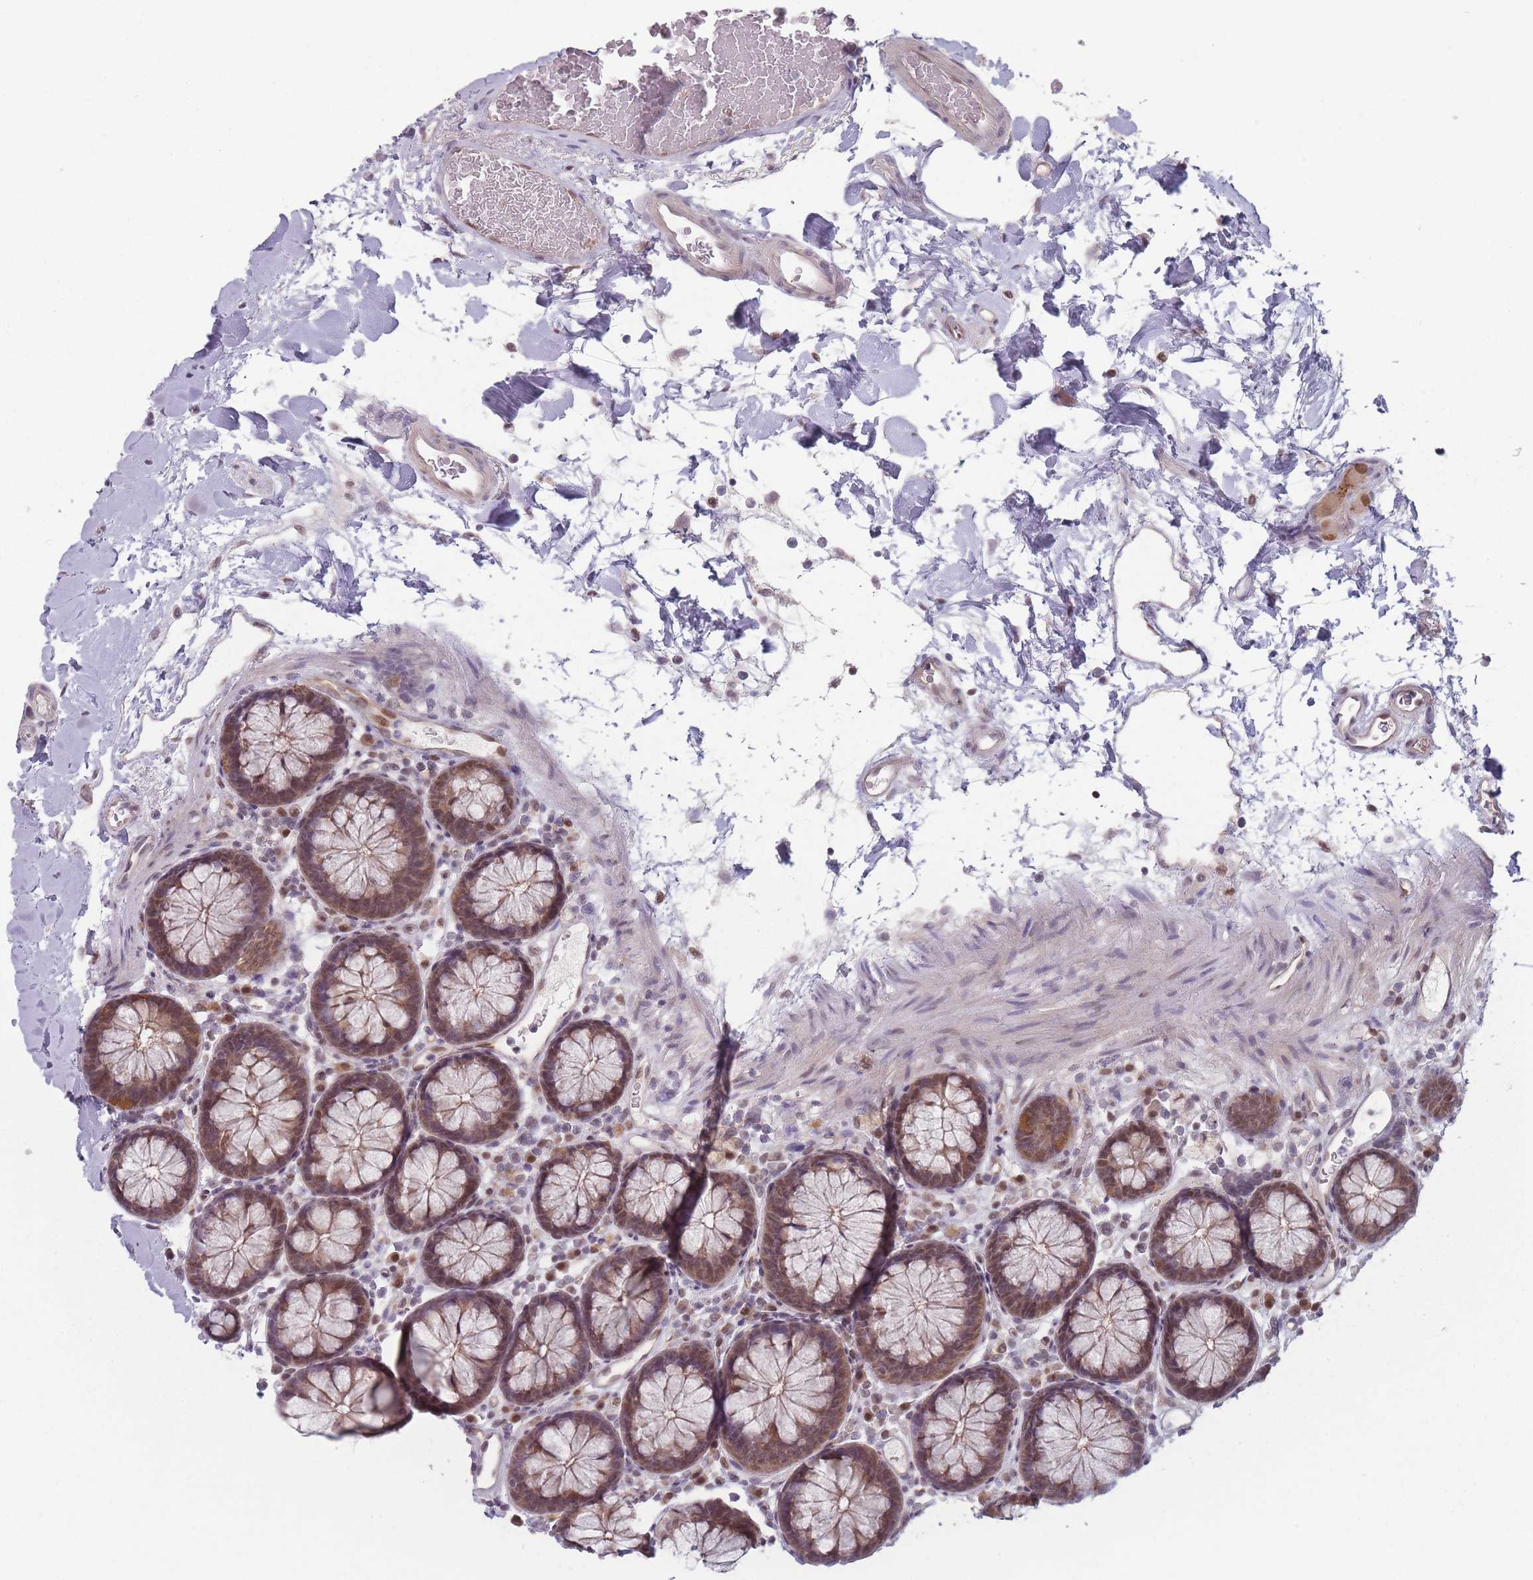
{"staining": {"intensity": "moderate", "quantity": ">75%", "location": "nuclear"}, "tissue": "colon", "cell_type": "Endothelial cells", "image_type": "normal", "snomed": [{"axis": "morphology", "description": "Normal tissue, NOS"}, {"axis": "topography", "description": "Colon"}], "caption": "Immunohistochemical staining of unremarkable colon reveals >75% levels of moderate nuclear protein expression in about >75% of endothelial cells. Ihc stains the protein of interest in brown and the nuclei are stained blue.", "gene": "SH3BGRL2", "patient": {"sex": "male", "age": 75}}